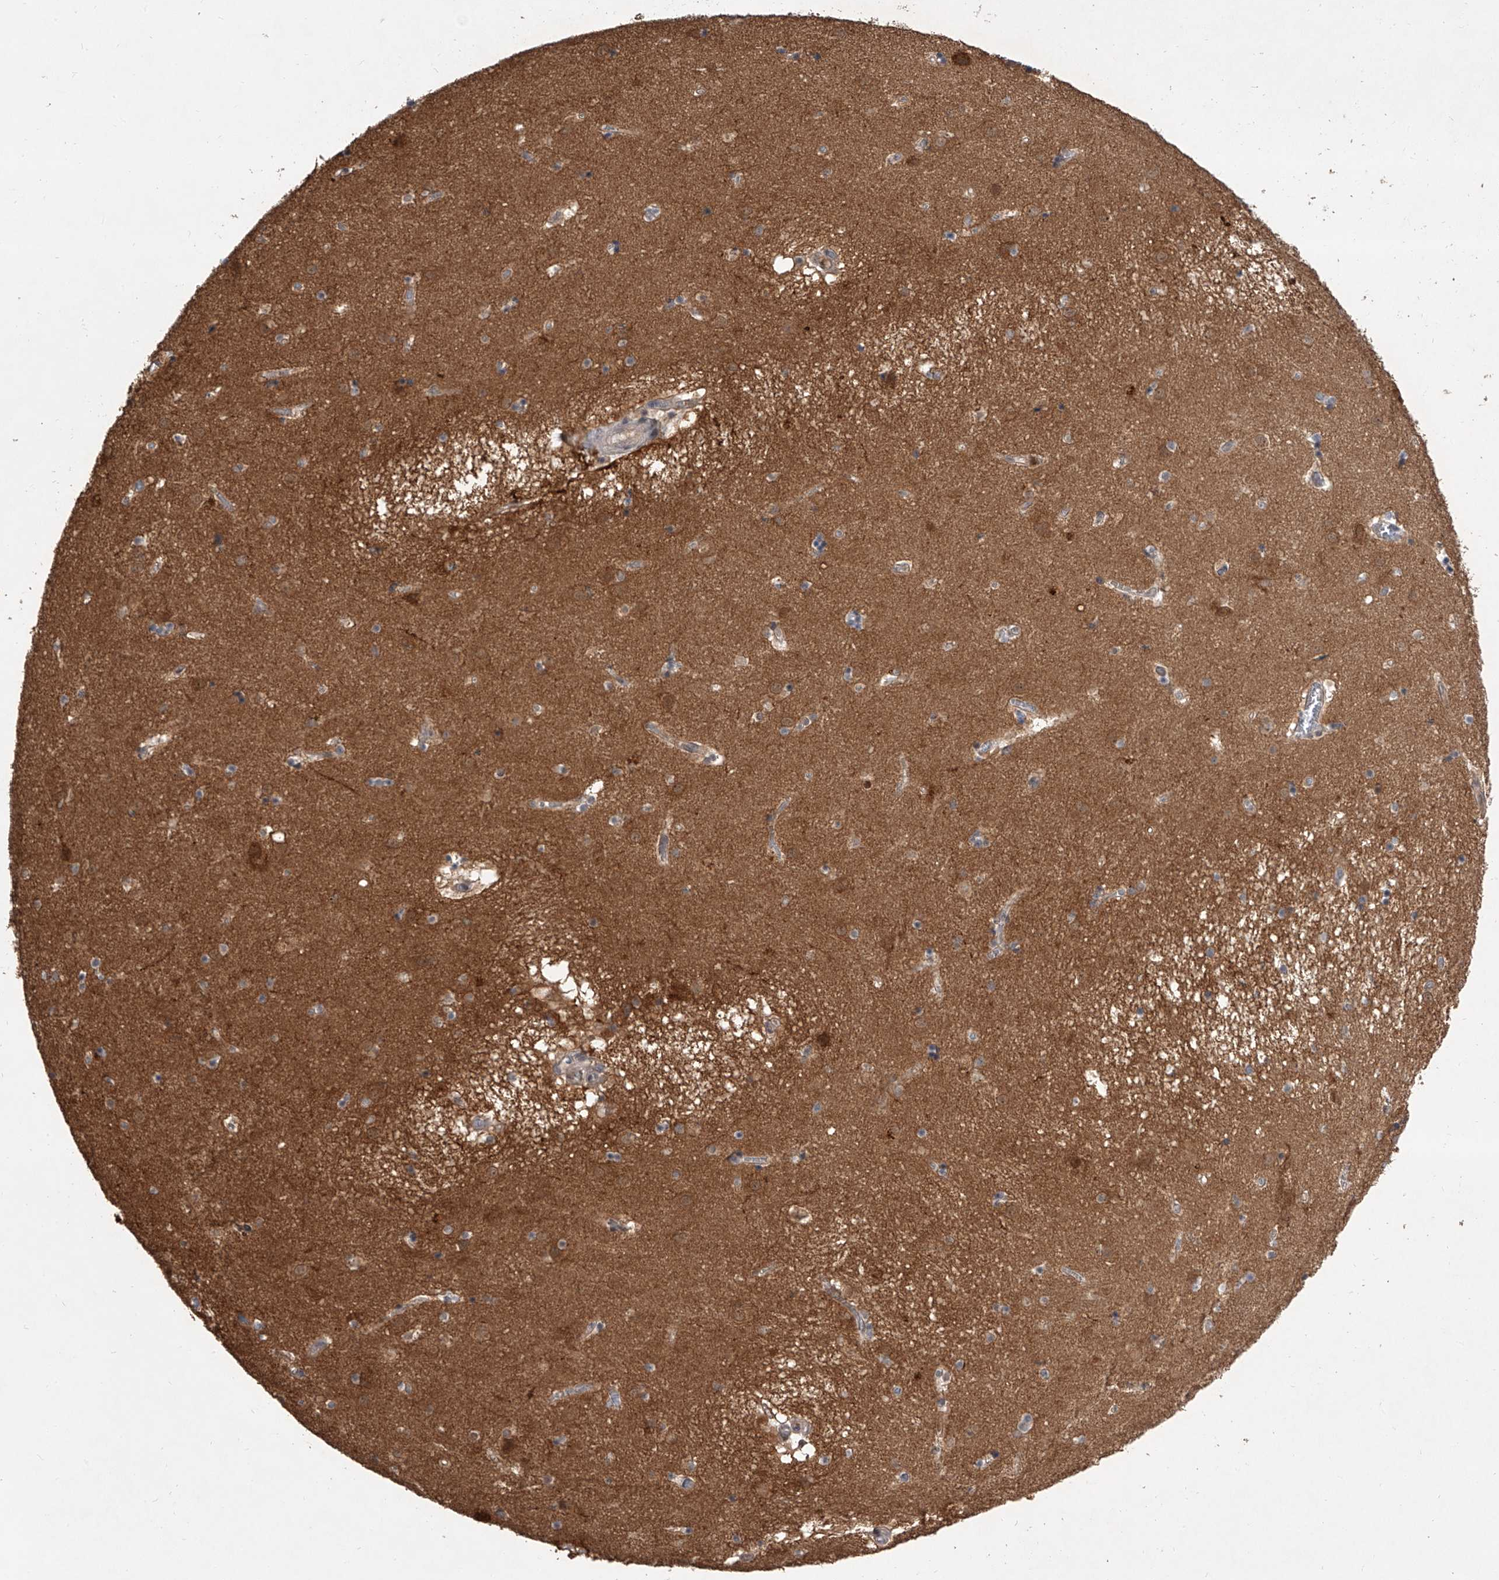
{"staining": {"intensity": "negative", "quantity": "none", "location": "none"}, "tissue": "caudate", "cell_type": "Glial cells", "image_type": "normal", "snomed": [{"axis": "morphology", "description": "Normal tissue, NOS"}, {"axis": "topography", "description": "Lateral ventricle wall"}], "caption": "Benign caudate was stained to show a protein in brown. There is no significant staining in glial cells. (DAB (3,3'-diaminobenzidine) immunohistochemistry (IHC) with hematoxylin counter stain).", "gene": "BHLHE23", "patient": {"sex": "male", "age": 70}}